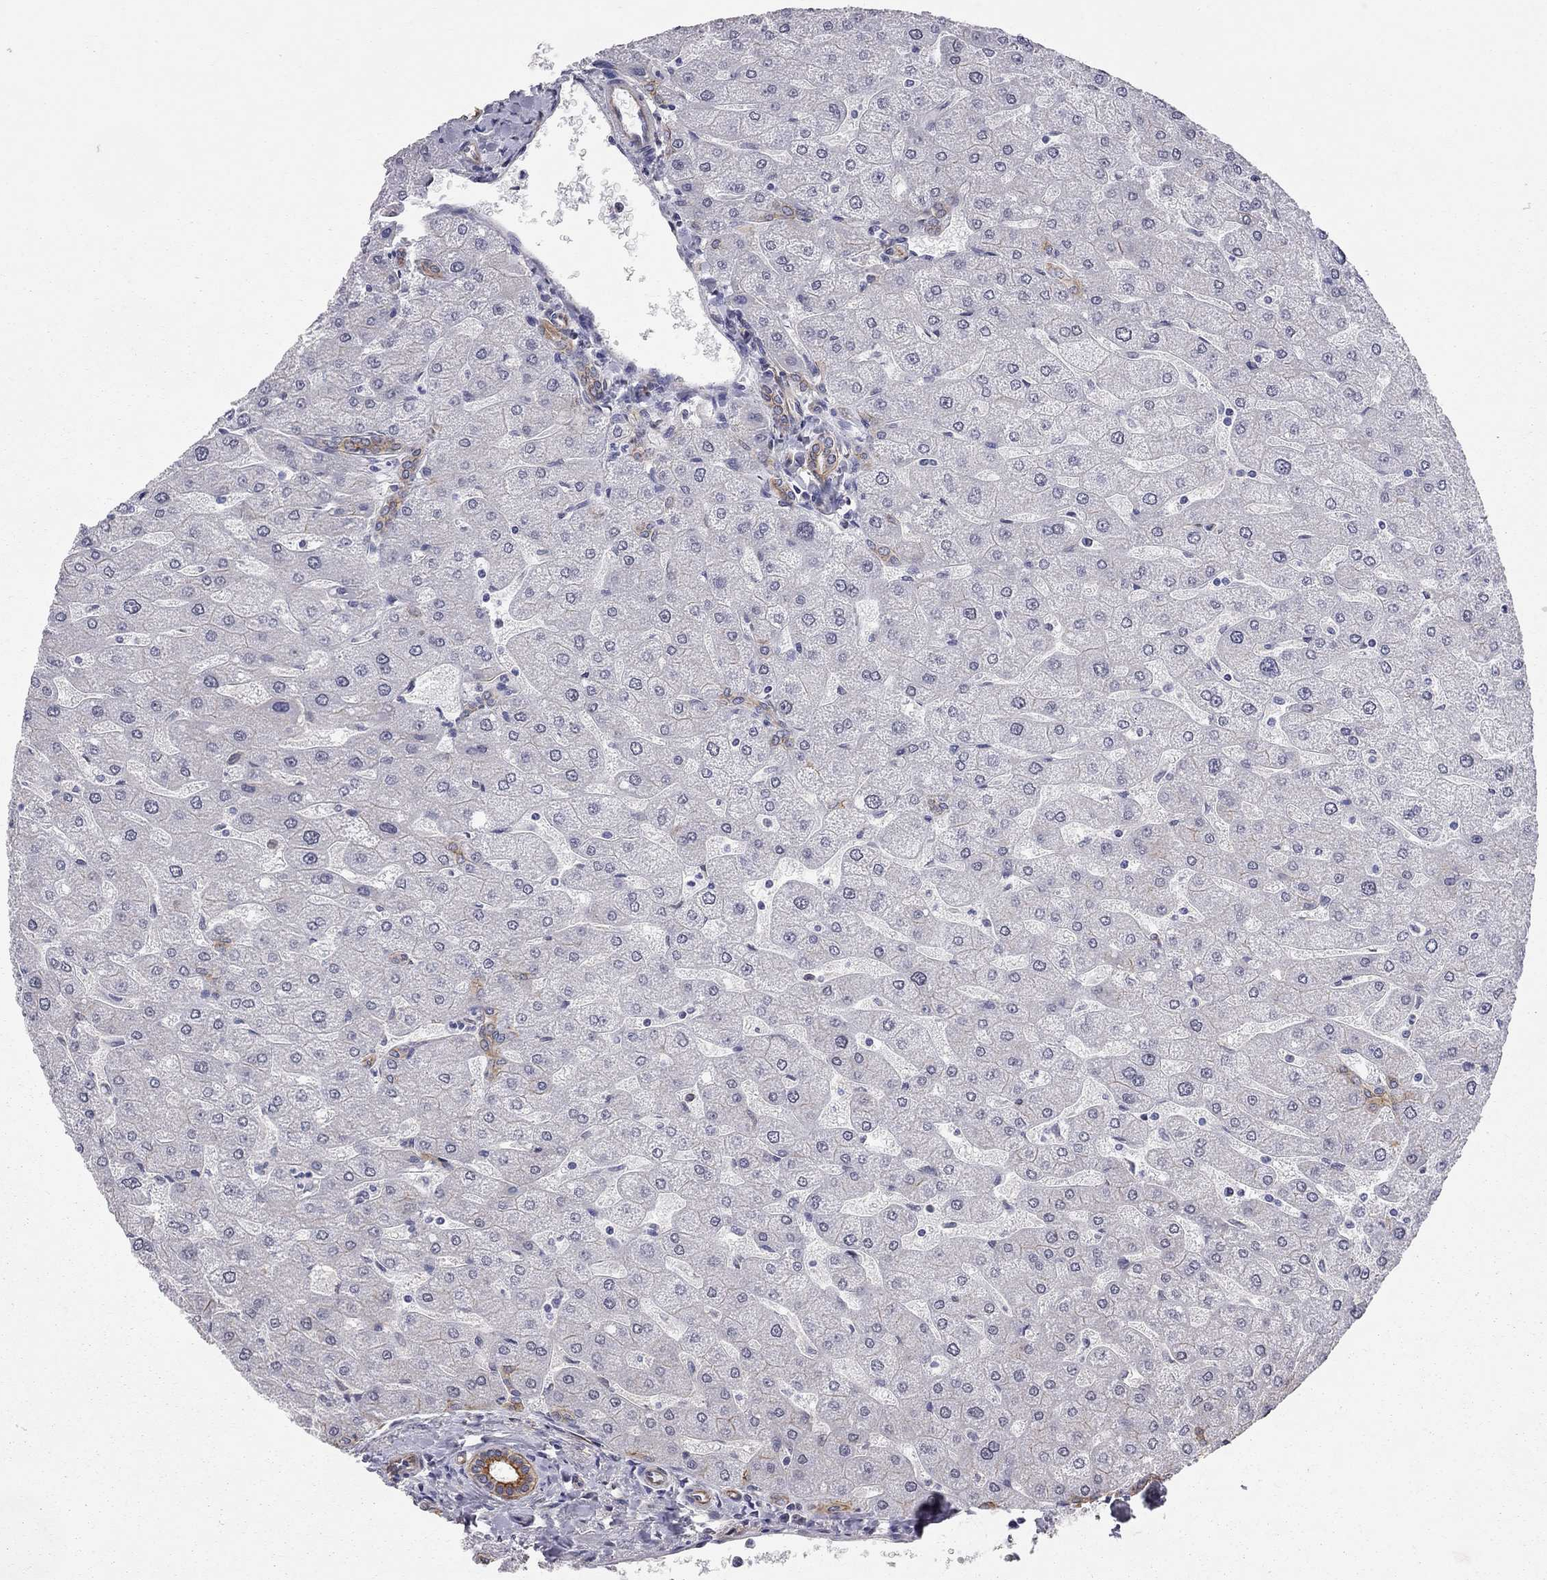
{"staining": {"intensity": "weak", "quantity": ">75%", "location": "cytoplasmic/membranous"}, "tissue": "liver", "cell_type": "Cholangiocytes", "image_type": "normal", "snomed": [{"axis": "morphology", "description": "Normal tissue, NOS"}, {"axis": "topography", "description": "Liver"}], "caption": "Immunohistochemistry staining of benign liver, which shows low levels of weak cytoplasmic/membranous positivity in about >75% of cholangiocytes indicating weak cytoplasmic/membranous protein expression. The staining was performed using DAB (3,3'-diaminobenzidine) (brown) for protein detection and nuclei were counterstained in hematoxylin (blue).", "gene": "BICDL2", "patient": {"sex": "male", "age": 67}}